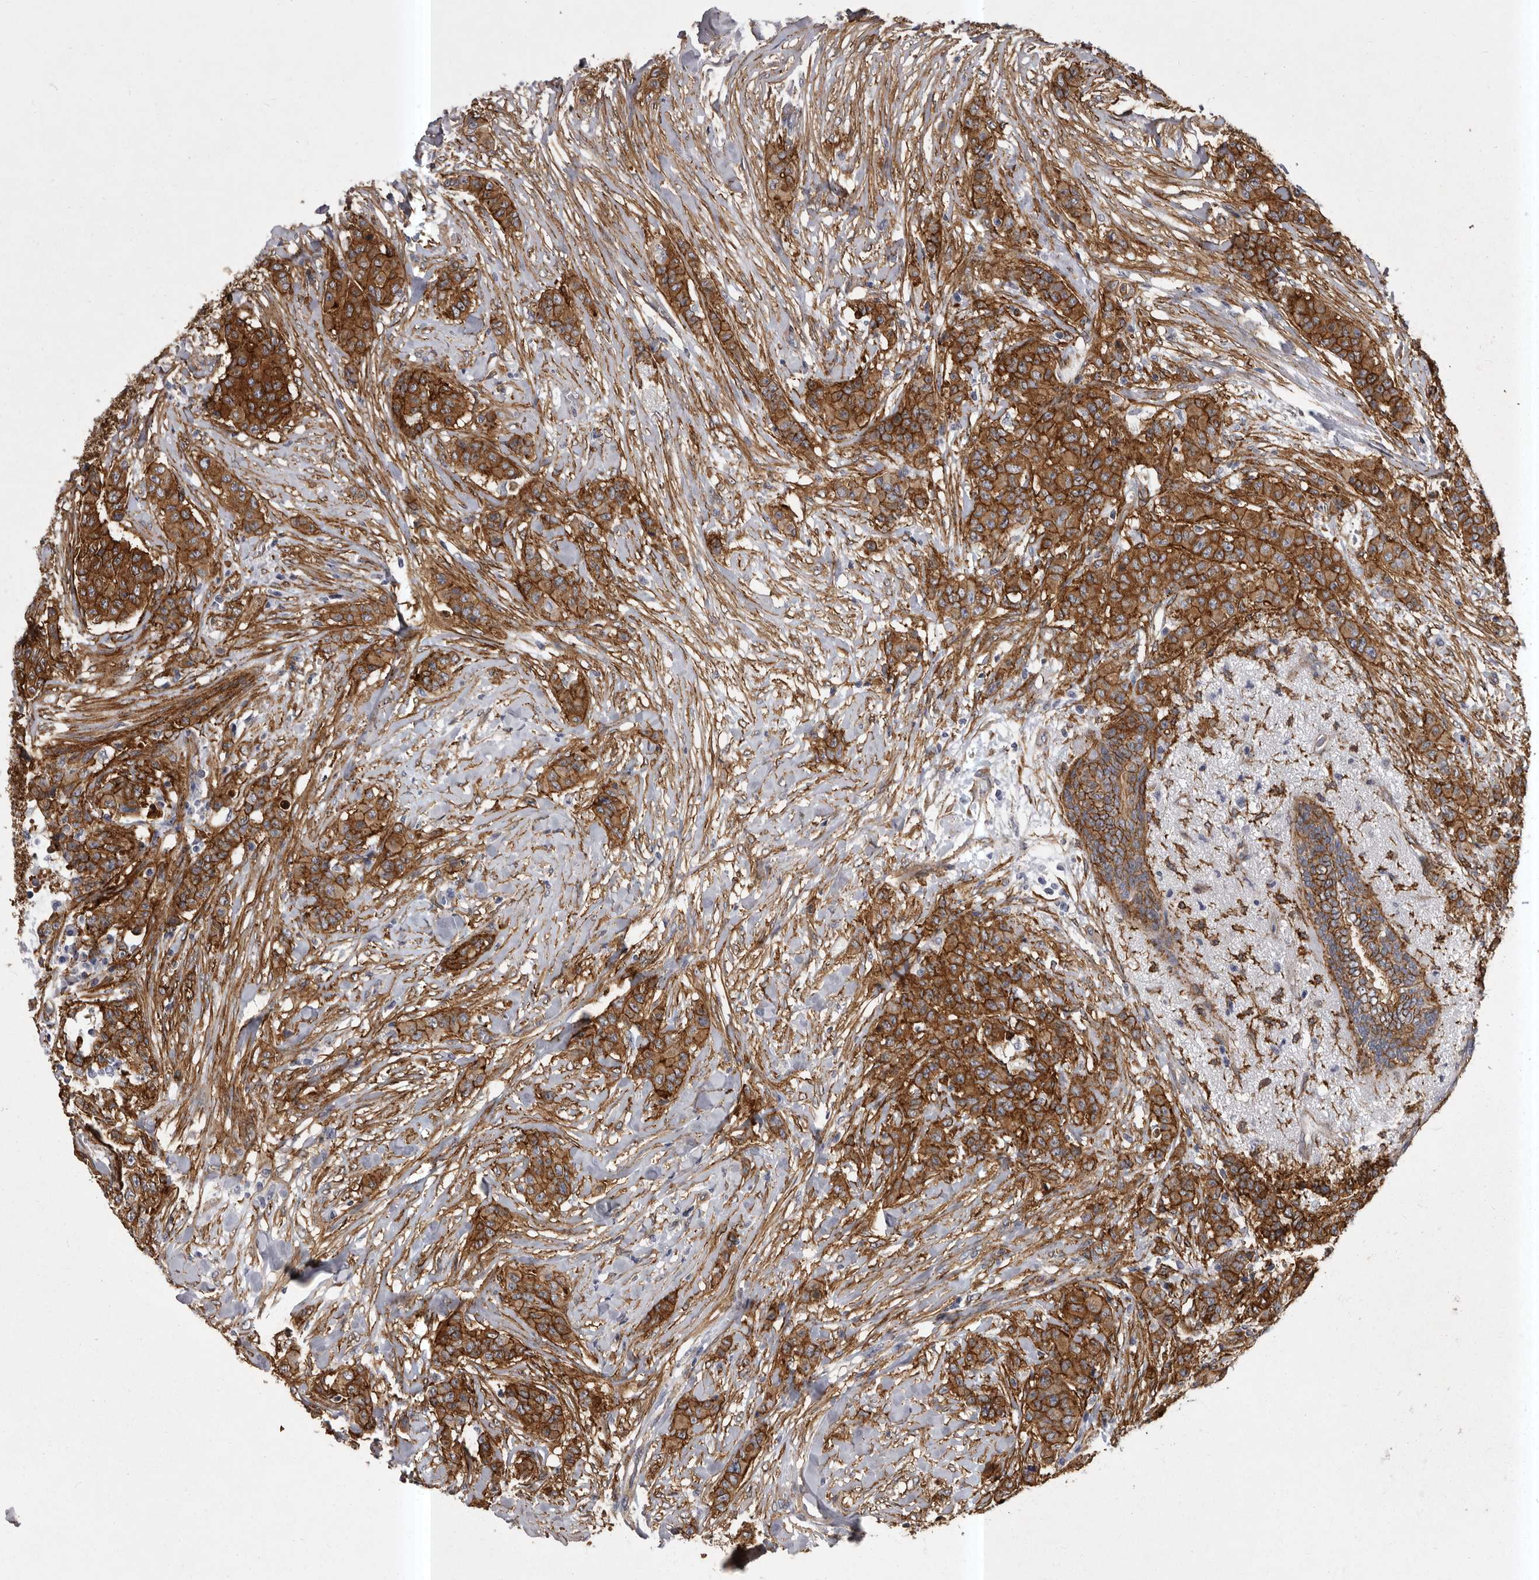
{"staining": {"intensity": "strong", "quantity": ">75%", "location": "cytoplasmic/membranous"}, "tissue": "breast cancer", "cell_type": "Tumor cells", "image_type": "cancer", "snomed": [{"axis": "morphology", "description": "Duct carcinoma"}, {"axis": "topography", "description": "Breast"}], "caption": "Immunohistochemical staining of human breast cancer (invasive ductal carcinoma) displays high levels of strong cytoplasmic/membranous expression in about >75% of tumor cells. The staining was performed using DAB, with brown indicating positive protein expression. Nuclei are stained blue with hematoxylin.", "gene": "ENAH", "patient": {"sex": "female", "age": 40}}